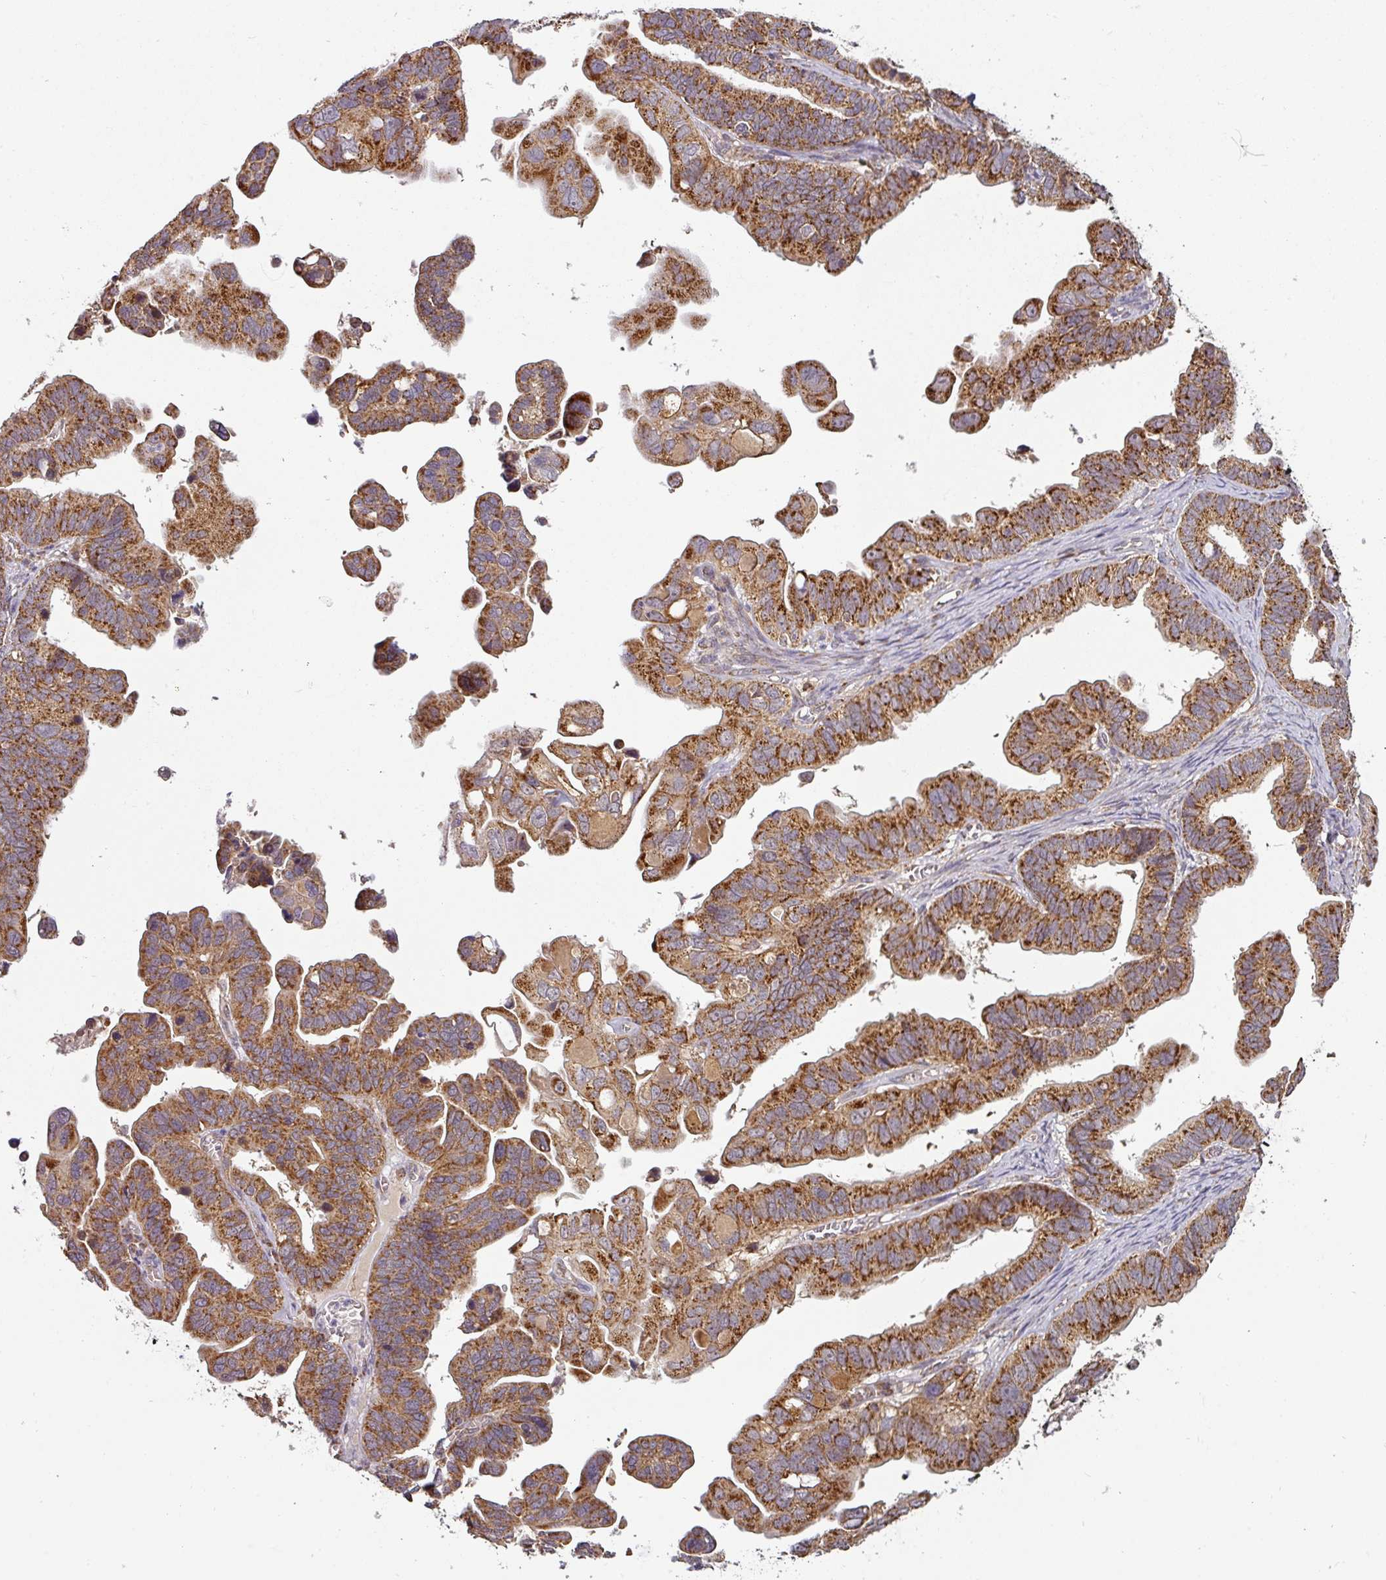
{"staining": {"intensity": "strong", "quantity": ">75%", "location": "cytoplasmic/membranous"}, "tissue": "ovarian cancer", "cell_type": "Tumor cells", "image_type": "cancer", "snomed": [{"axis": "morphology", "description": "Cystadenocarcinoma, serous, NOS"}, {"axis": "topography", "description": "Ovary"}], "caption": "An image showing strong cytoplasmic/membranous positivity in approximately >75% of tumor cells in ovarian cancer, as visualized by brown immunohistochemical staining.", "gene": "MRPS16", "patient": {"sex": "female", "age": 56}}